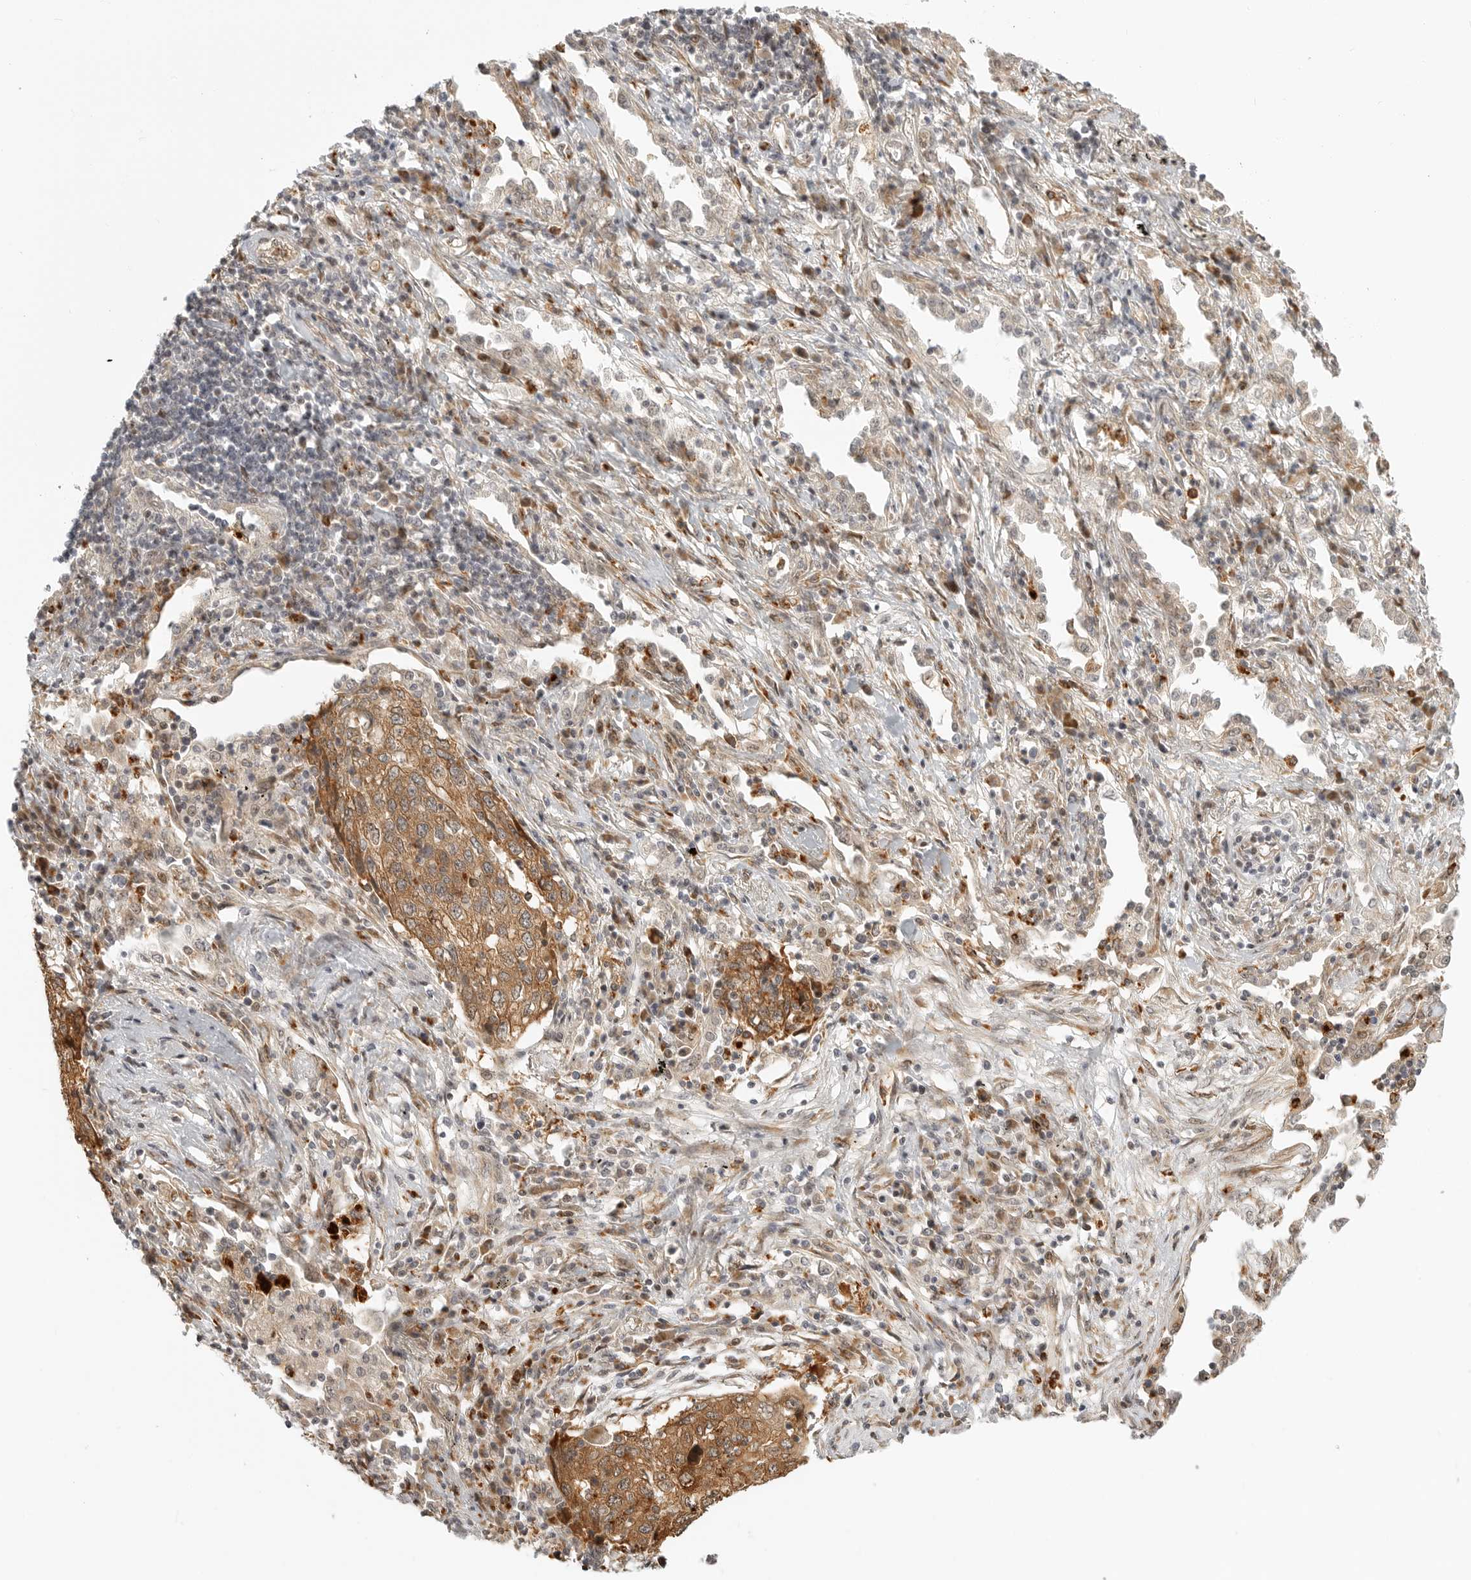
{"staining": {"intensity": "moderate", "quantity": ">75%", "location": "cytoplasmic/membranous"}, "tissue": "lung cancer", "cell_type": "Tumor cells", "image_type": "cancer", "snomed": [{"axis": "morphology", "description": "Squamous cell carcinoma, NOS"}, {"axis": "topography", "description": "Lung"}], "caption": "Lung cancer (squamous cell carcinoma) stained with a protein marker displays moderate staining in tumor cells.", "gene": "DSCC1", "patient": {"sex": "female", "age": 63}}